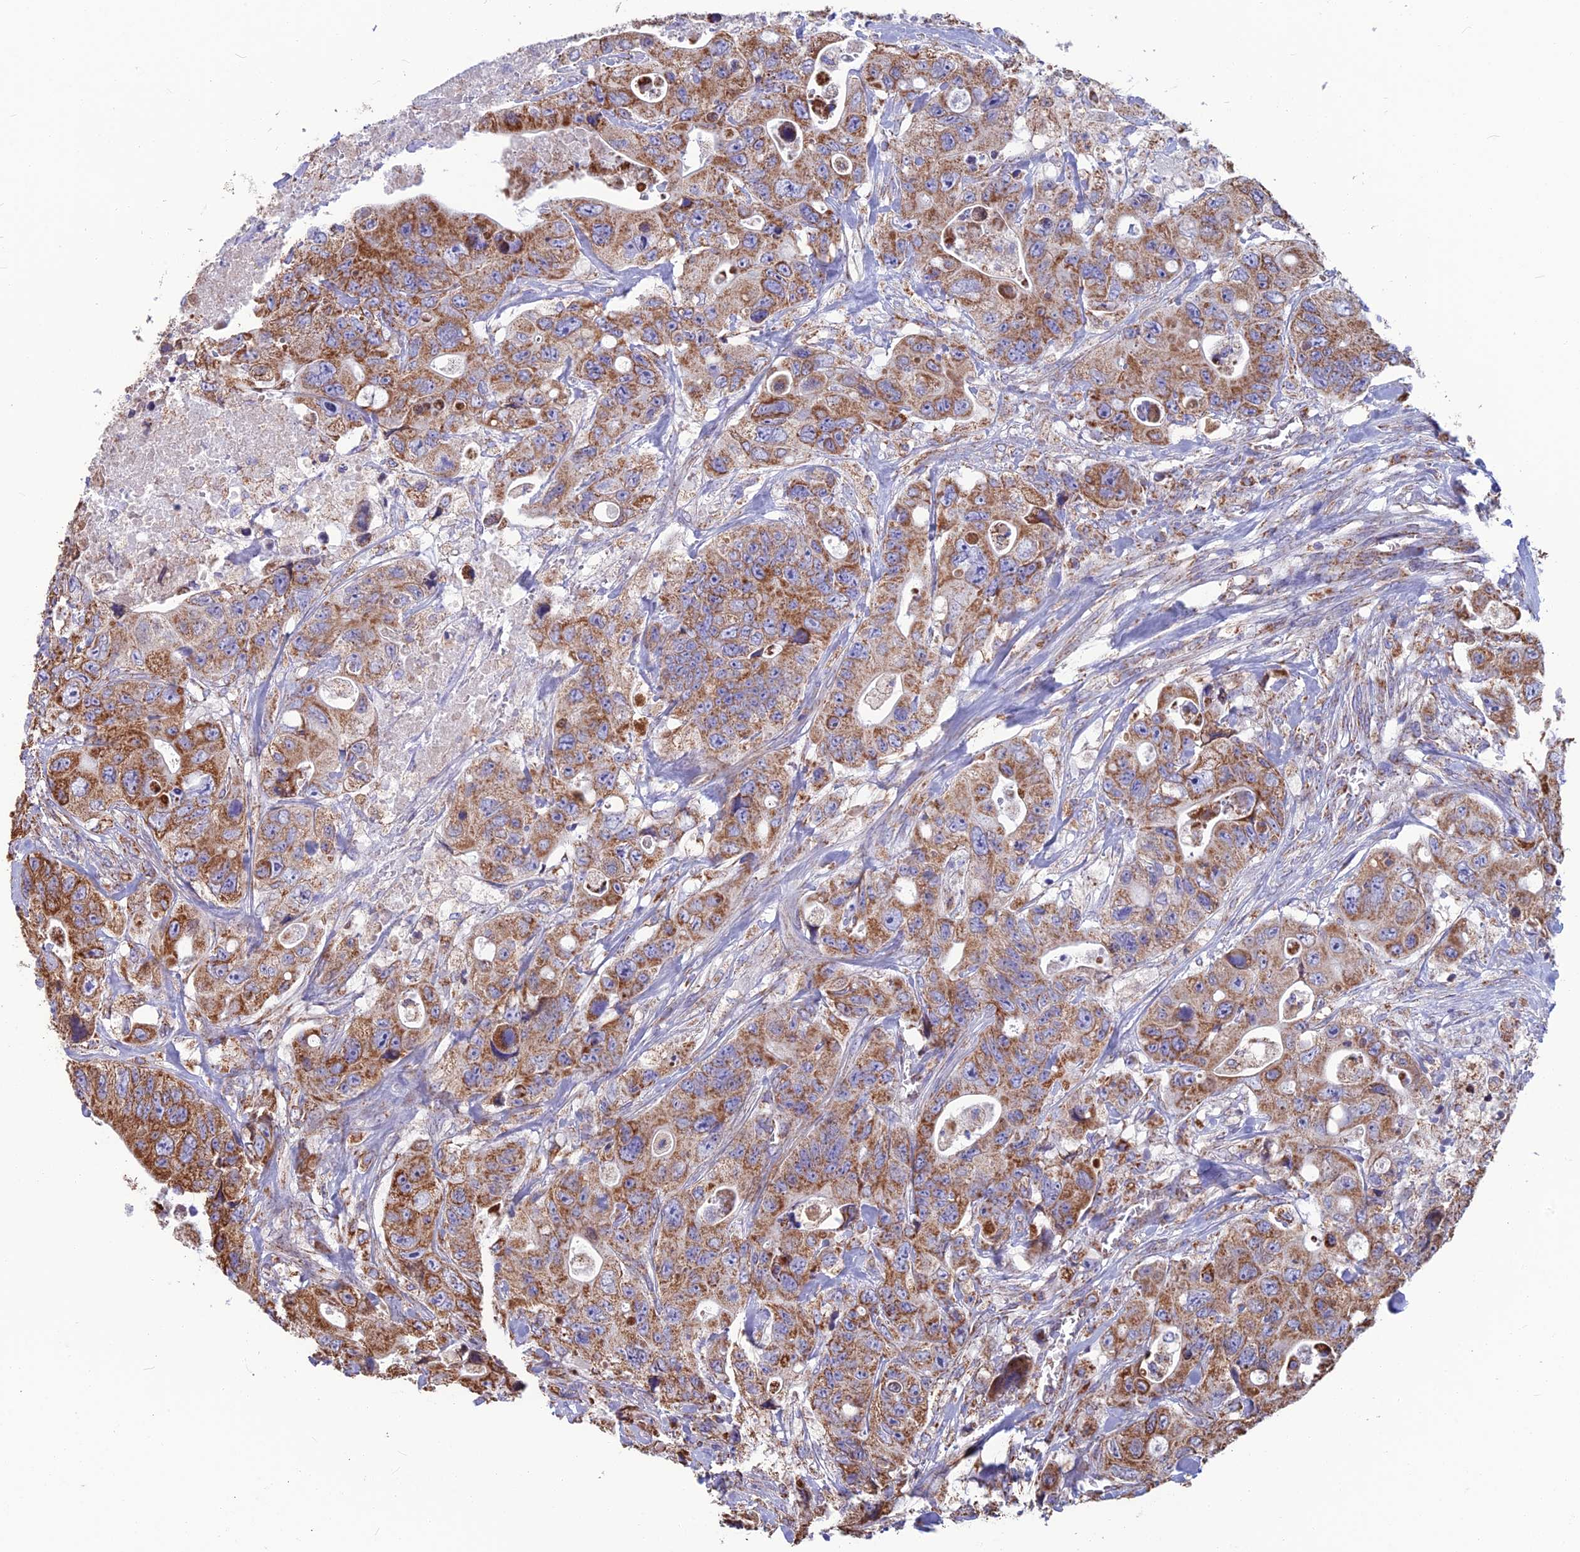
{"staining": {"intensity": "moderate", "quantity": ">75%", "location": "cytoplasmic/membranous"}, "tissue": "colorectal cancer", "cell_type": "Tumor cells", "image_type": "cancer", "snomed": [{"axis": "morphology", "description": "Adenocarcinoma, NOS"}, {"axis": "topography", "description": "Colon"}], "caption": "Immunohistochemistry (IHC) histopathology image of neoplastic tissue: human colorectal cancer stained using immunohistochemistry (IHC) demonstrates medium levels of moderate protein expression localized specifically in the cytoplasmic/membranous of tumor cells, appearing as a cytoplasmic/membranous brown color.", "gene": "CS", "patient": {"sex": "female", "age": 46}}